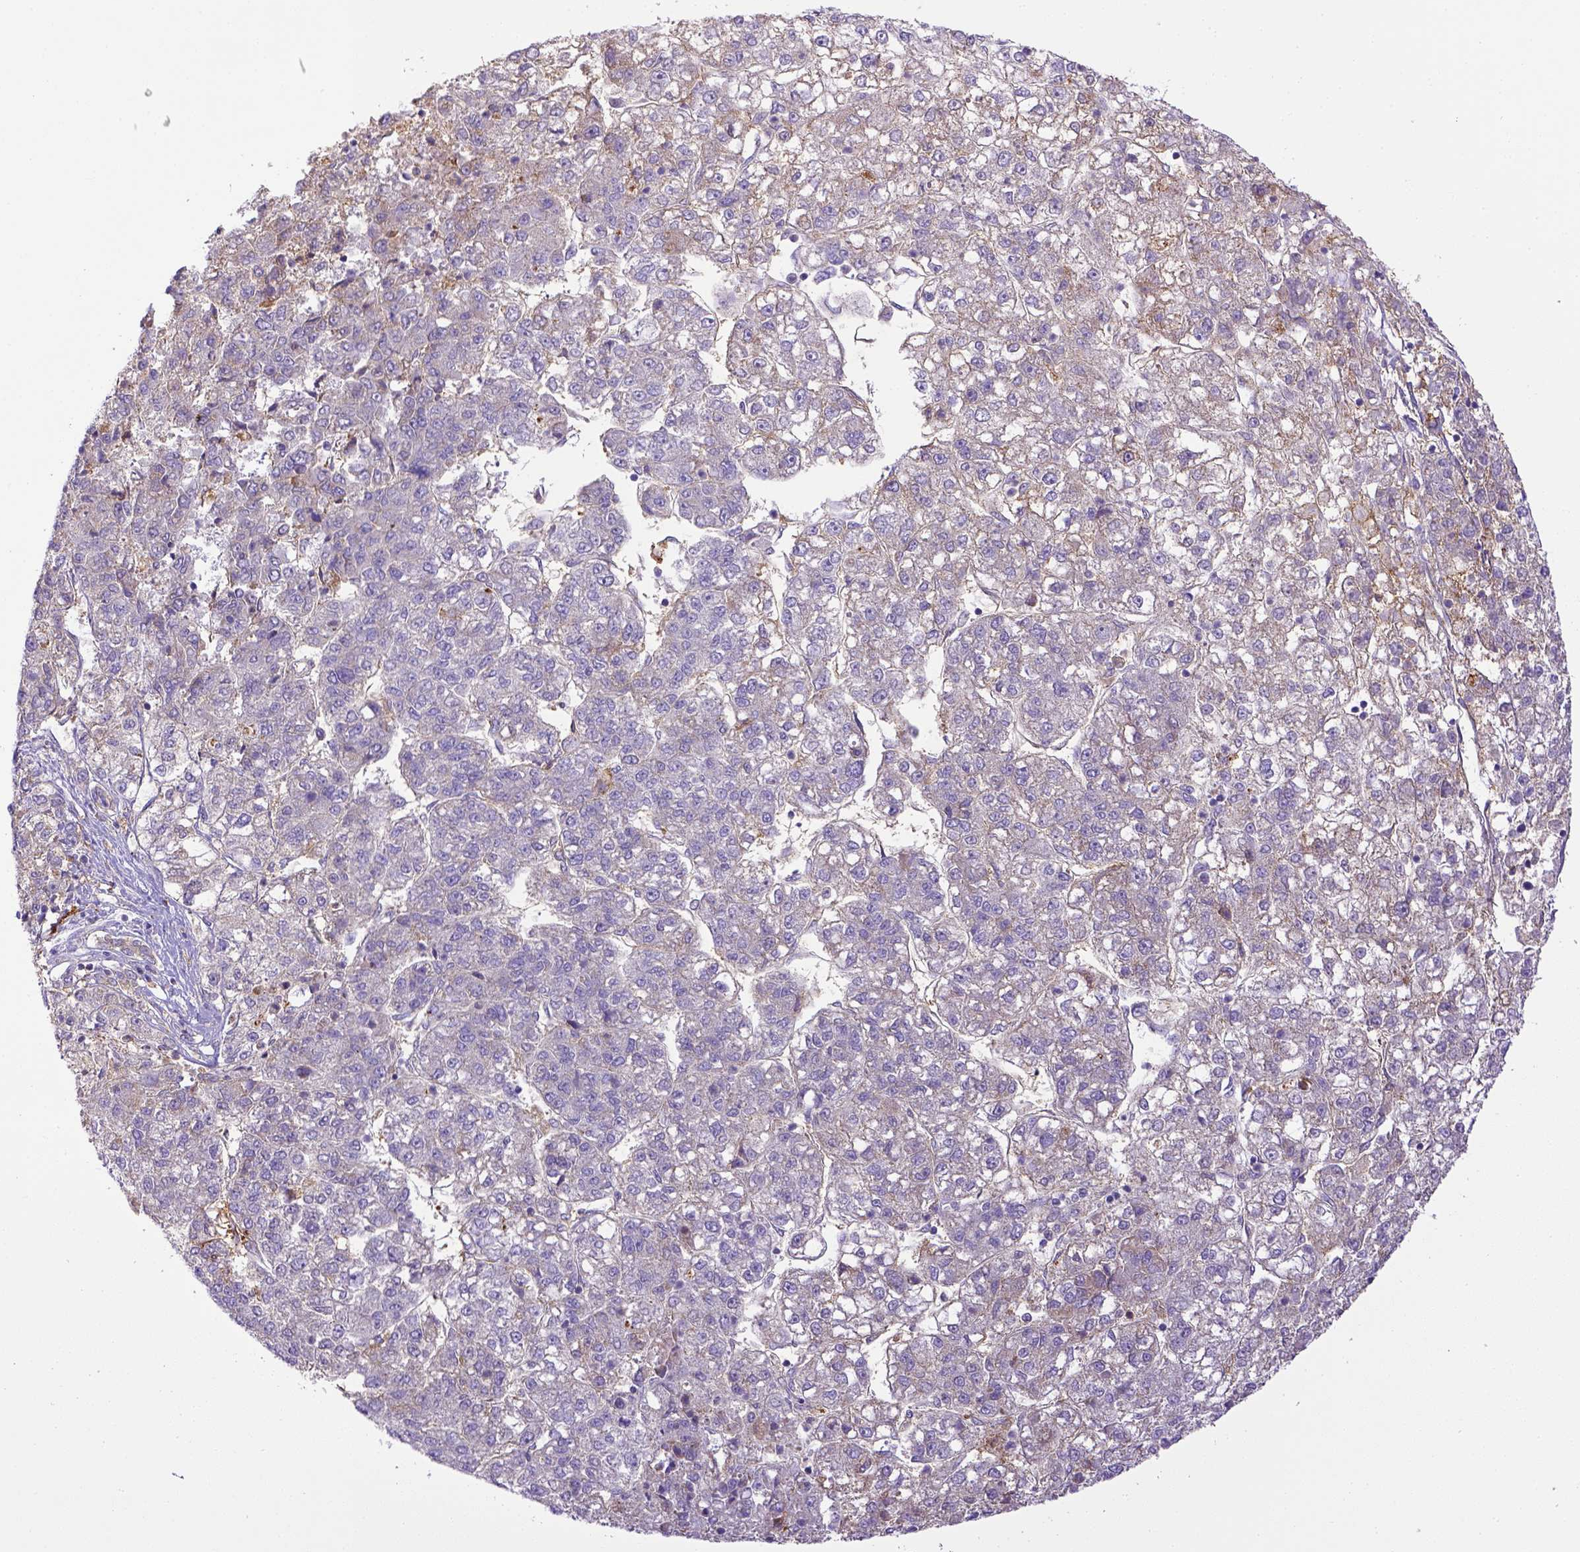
{"staining": {"intensity": "negative", "quantity": "none", "location": "none"}, "tissue": "liver cancer", "cell_type": "Tumor cells", "image_type": "cancer", "snomed": [{"axis": "morphology", "description": "Carcinoma, Hepatocellular, NOS"}, {"axis": "topography", "description": "Liver"}], "caption": "The immunohistochemistry image has no significant expression in tumor cells of liver hepatocellular carcinoma tissue.", "gene": "CD40", "patient": {"sex": "male", "age": 56}}